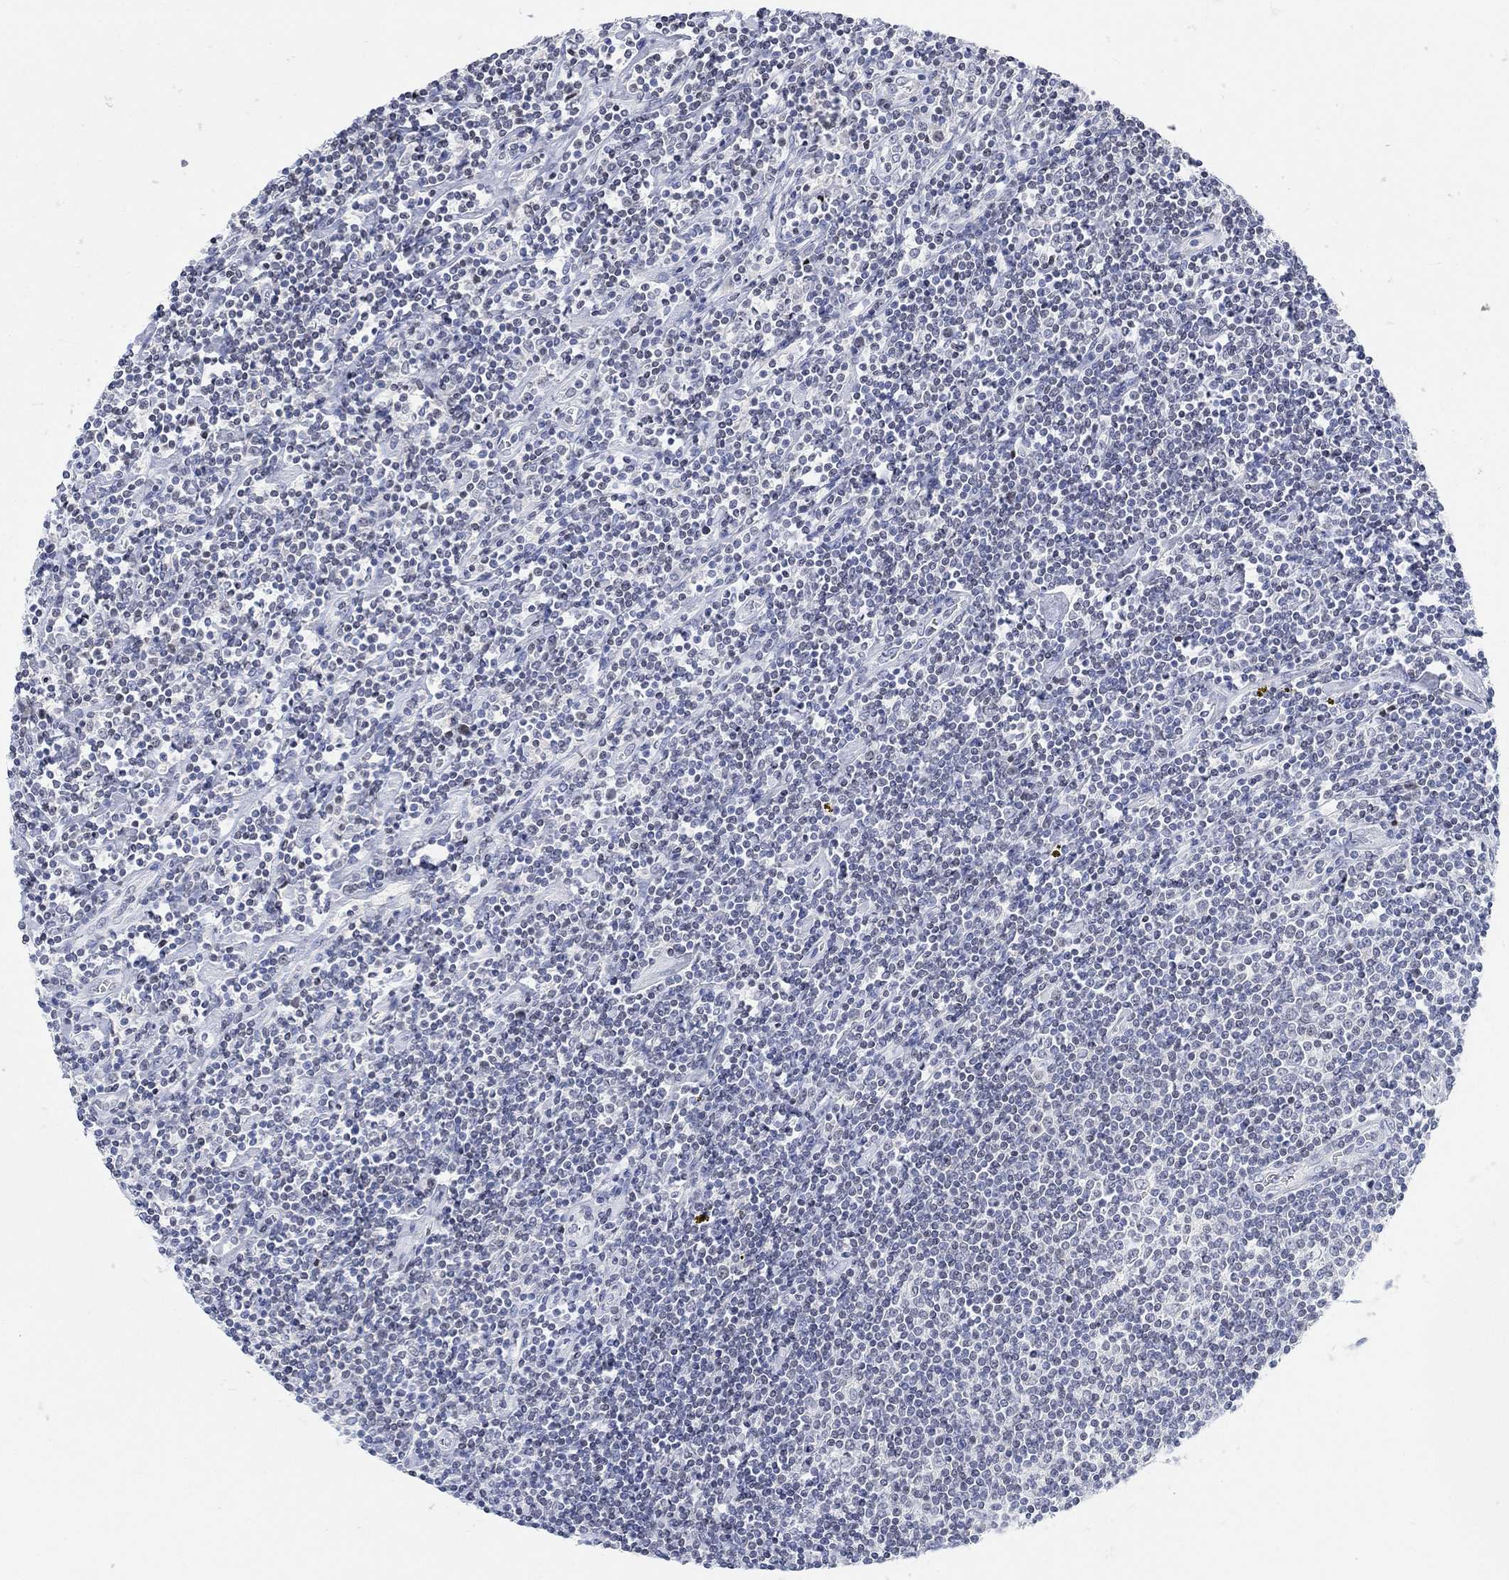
{"staining": {"intensity": "negative", "quantity": "none", "location": "none"}, "tissue": "lymphoma", "cell_type": "Tumor cells", "image_type": "cancer", "snomed": [{"axis": "morphology", "description": "Hodgkin's disease, NOS"}, {"axis": "topography", "description": "Lymph node"}], "caption": "A histopathology image of lymphoma stained for a protein exhibits no brown staining in tumor cells. Brightfield microscopy of immunohistochemistry stained with DAB (3,3'-diaminobenzidine) (brown) and hematoxylin (blue), captured at high magnification.", "gene": "ATP6V1E2", "patient": {"sex": "male", "age": 40}}